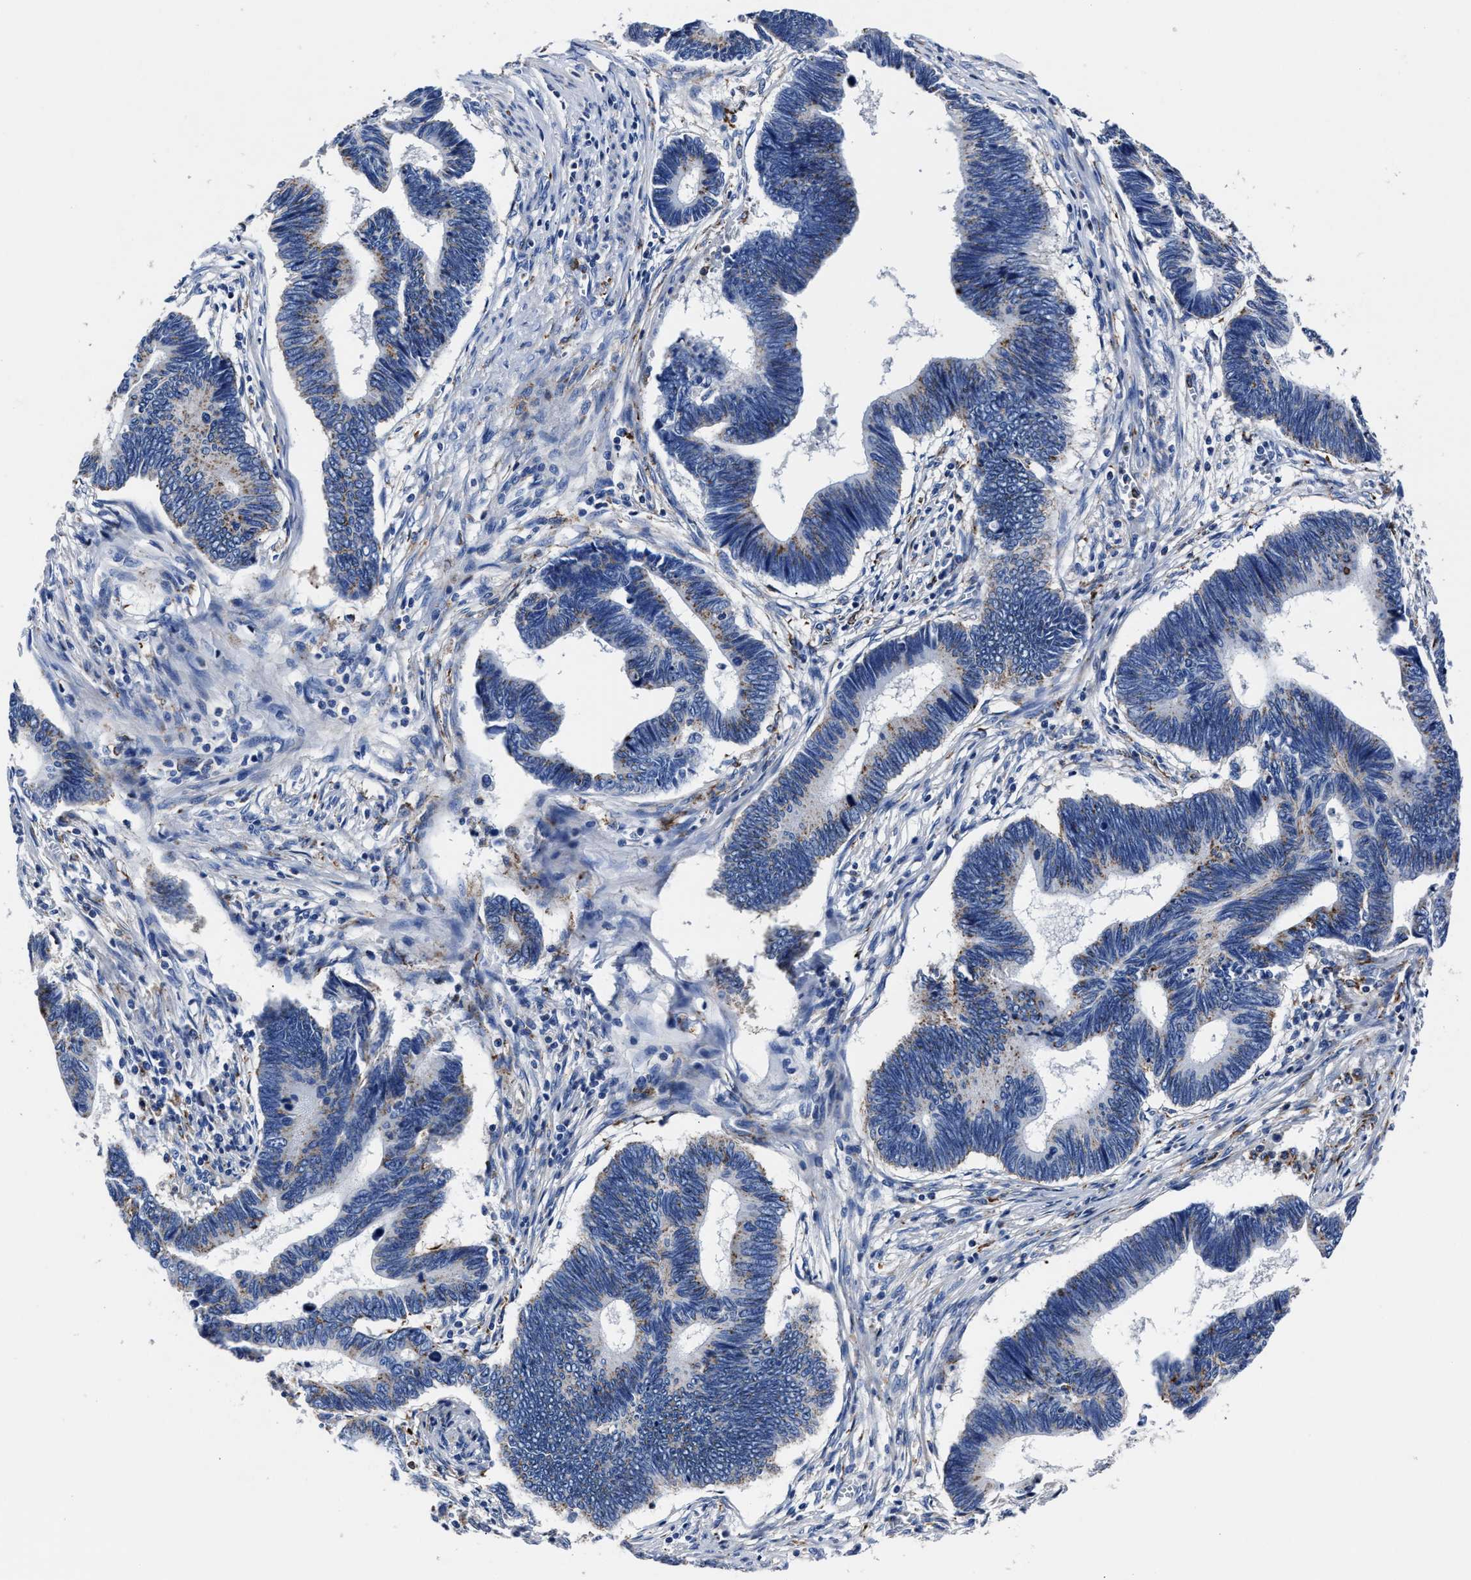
{"staining": {"intensity": "negative", "quantity": "none", "location": "none"}, "tissue": "pancreatic cancer", "cell_type": "Tumor cells", "image_type": "cancer", "snomed": [{"axis": "morphology", "description": "Adenocarcinoma, NOS"}, {"axis": "topography", "description": "Pancreas"}], "caption": "Immunohistochemistry of human pancreatic cancer reveals no positivity in tumor cells.", "gene": "LAMTOR4", "patient": {"sex": "female", "age": 70}}